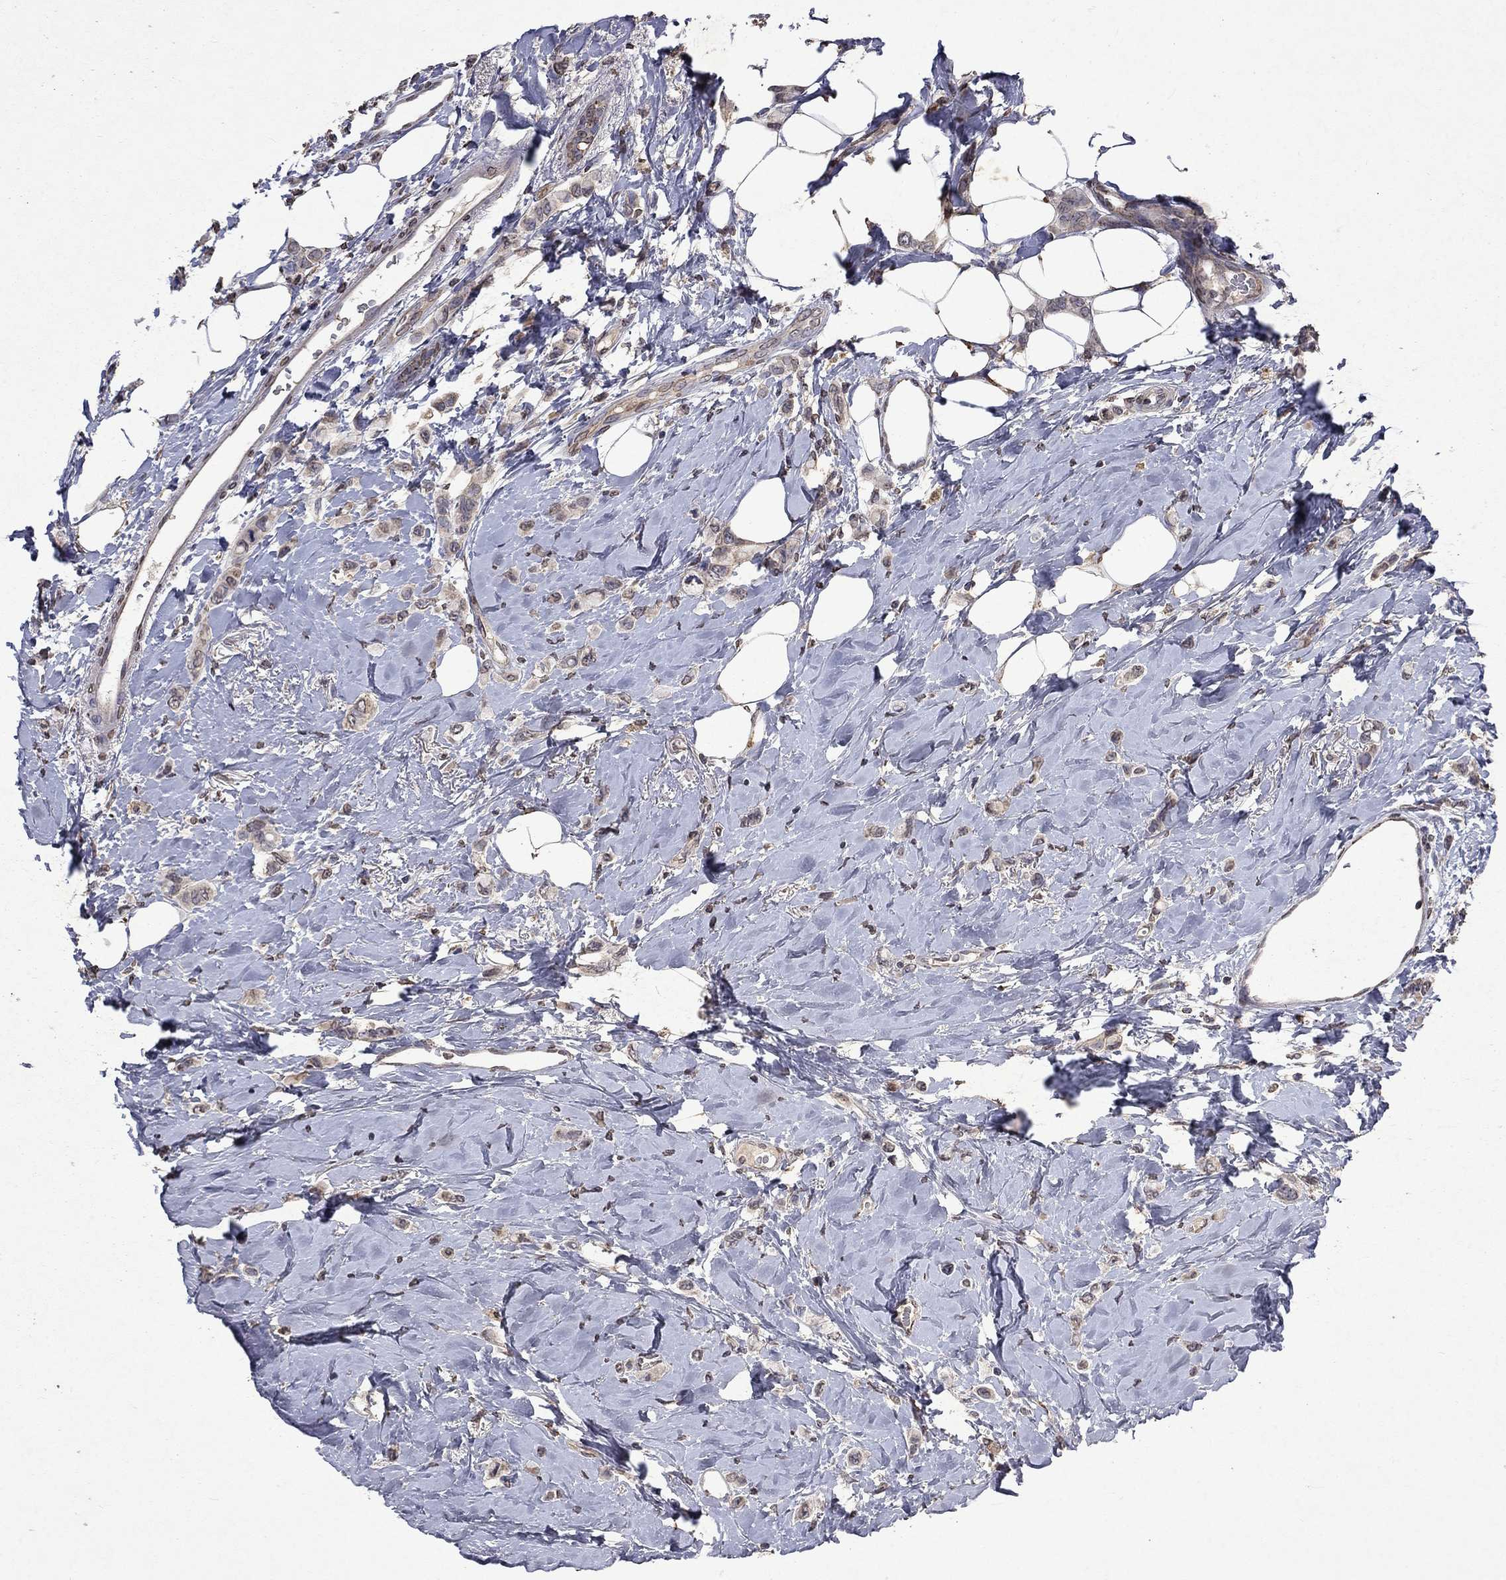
{"staining": {"intensity": "negative", "quantity": "none", "location": "none"}, "tissue": "breast cancer", "cell_type": "Tumor cells", "image_type": "cancer", "snomed": [{"axis": "morphology", "description": "Lobular carcinoma"}, {"axis": "topography", "description": "Breast"}], "caption": "DAB immunohistochemical staining of breast lobular carcinoma displays no significant expression in tumor cells.", "gene": "TTC38", "patient": {"sex": "female", "age": 66}}